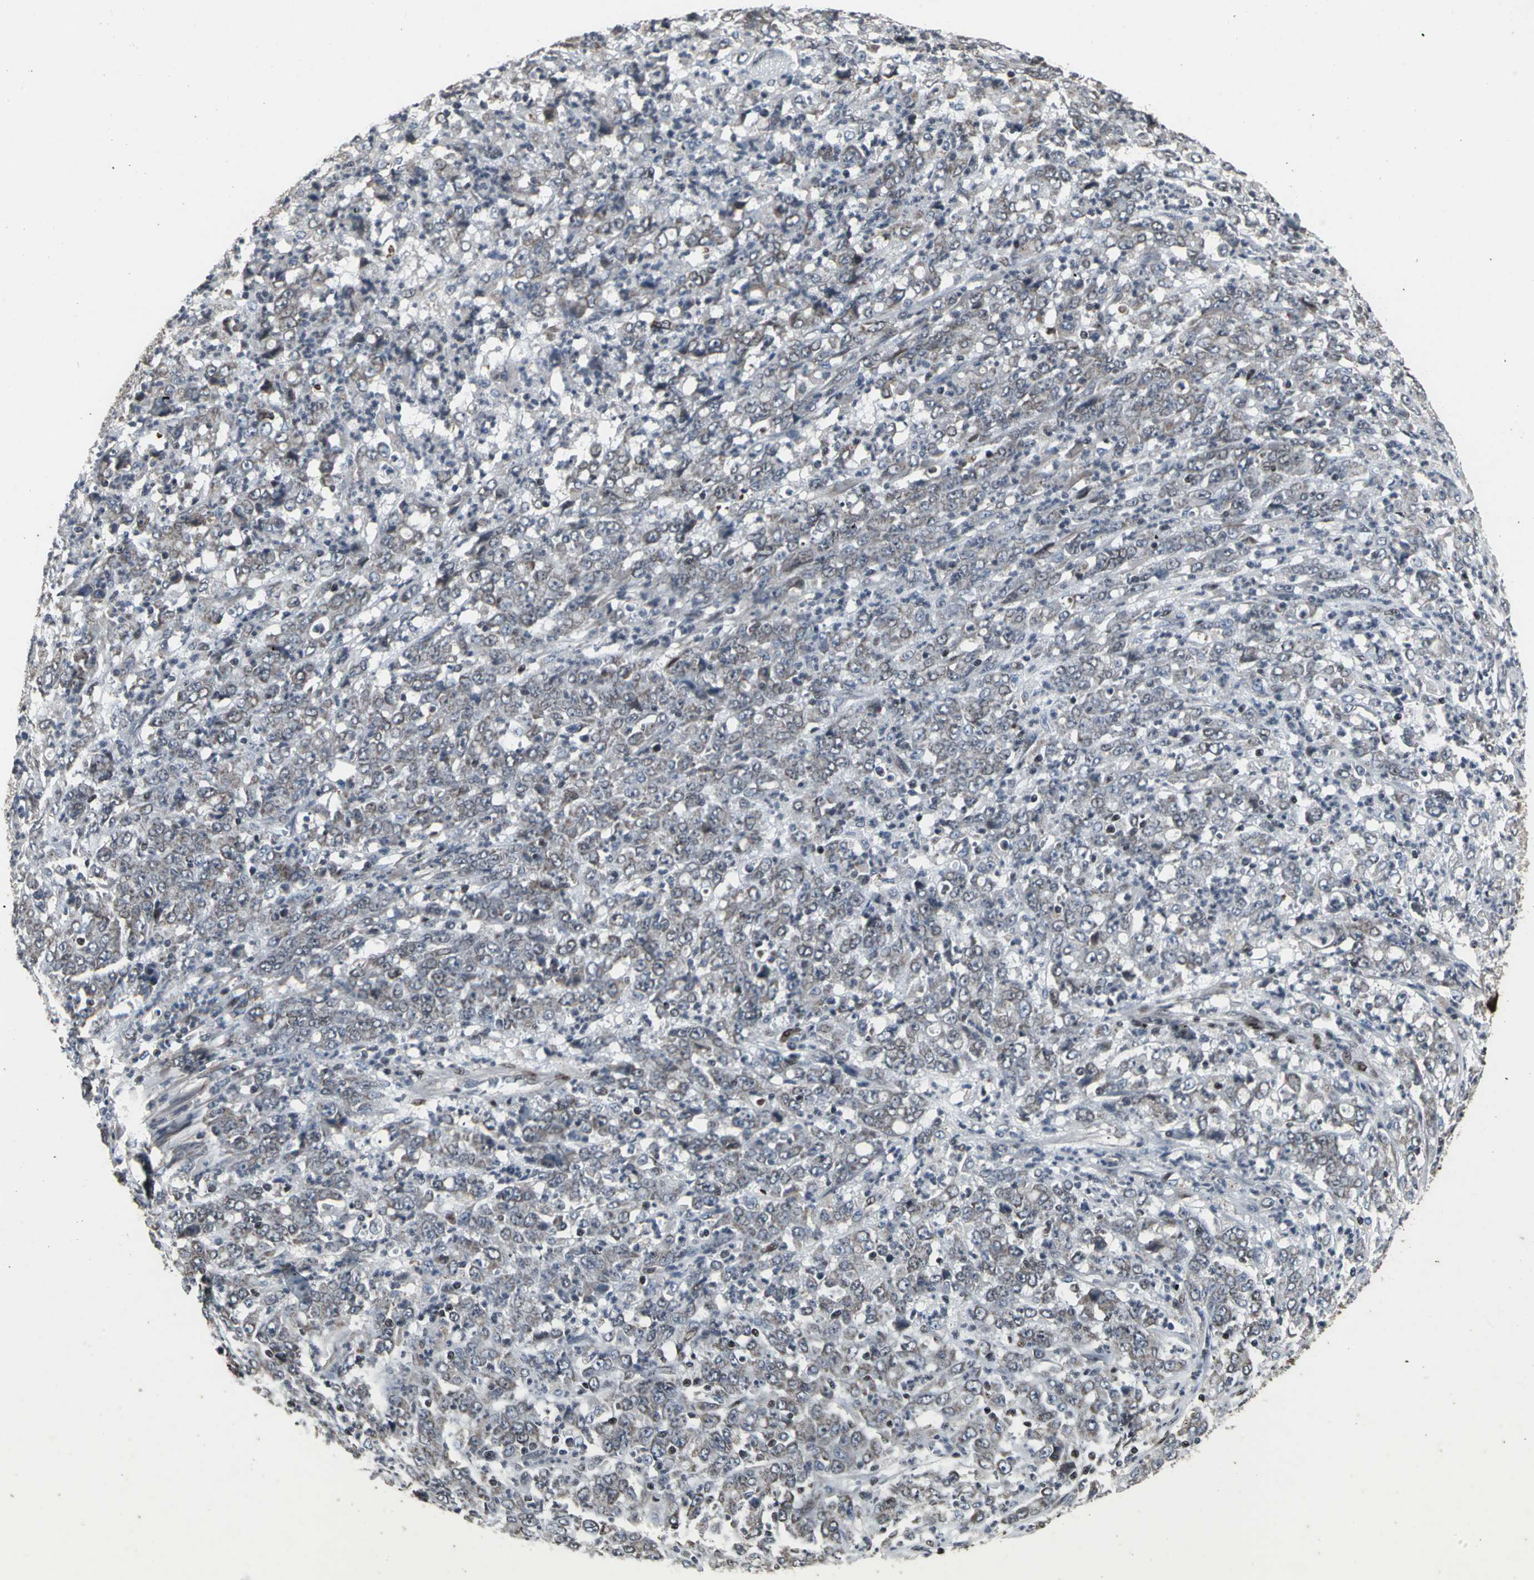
{"staining": {"intensity": "weak", "quantity": "<25%", "location": "cytoplasmic/membranous"}, "tissue": "stomach cancer", "cell_type": "Tumor cells", "image_type": "cancer", "snomed": [{"axis": "morphology", "description": "Adenocarcinoma, NOS"}, {"axis": "topography", "description": "Stomach, lower"}], "caption": "An image of stomach adenocarcinoma stained for a protein shows no brown staining in tumor cells.", "gene": "SRF", "patient": {"sex": "female", "age": 71}}